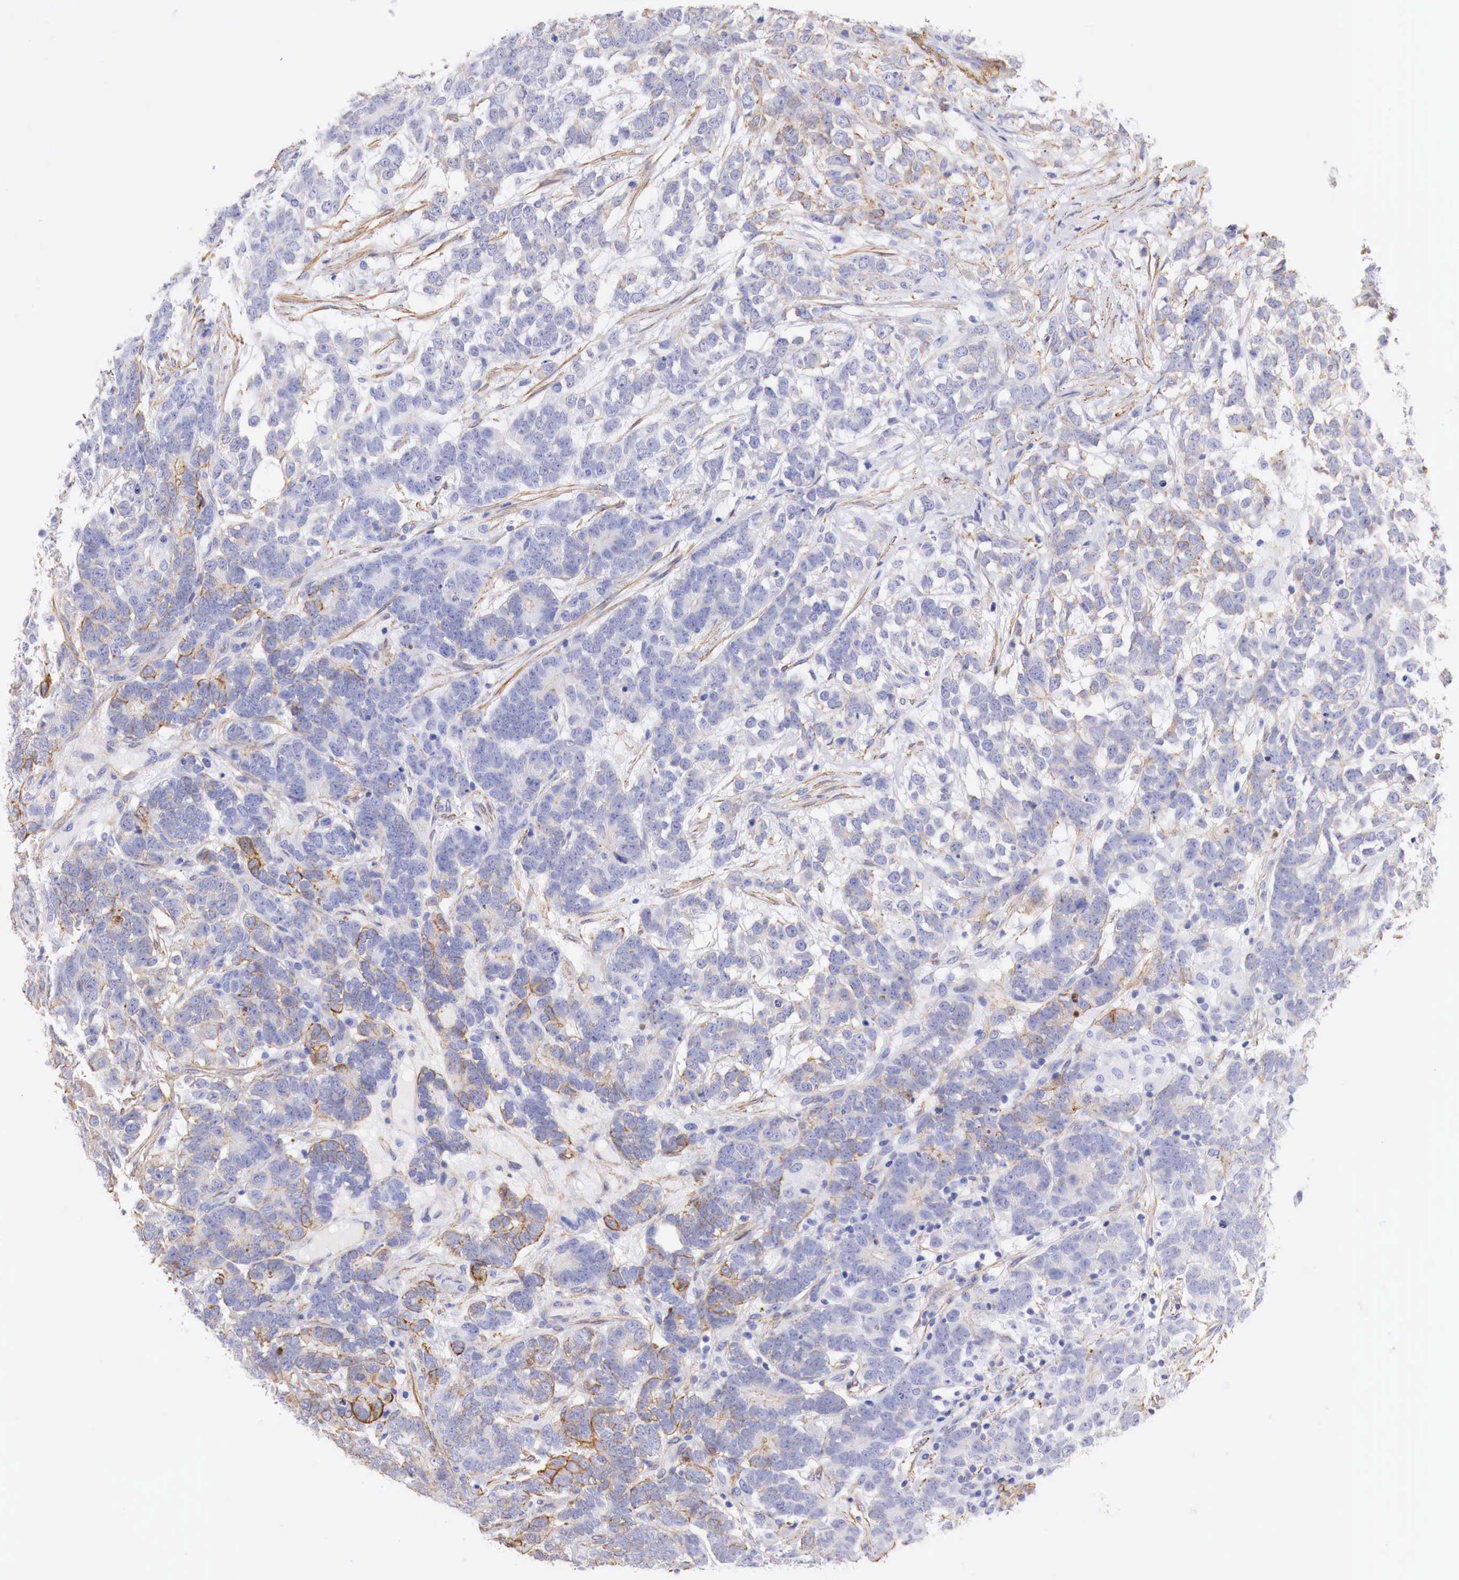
{"staining": {"intensity": "negative", "quantity": "none", "location": "none"}, "tissue": "testis cancer", "cell_type": "Tumor cells", "image_type": "cancer", "snomed": [{"axis": "morphology", "description": "Carcinoma, Embryonal, NOS"}, {"axis": "topography", "description": "Testis"}], "caption": "DAB (3,3'-diaminobenzidine) immunohistochemical staining of human testis cancer (embryonal carcinoma) displays no significant positivity in tumor cells. (DAB IHC with hematoxylin counter stain).", "gene": "TPM1", "patient": {"sex": "male", "age": 26}}